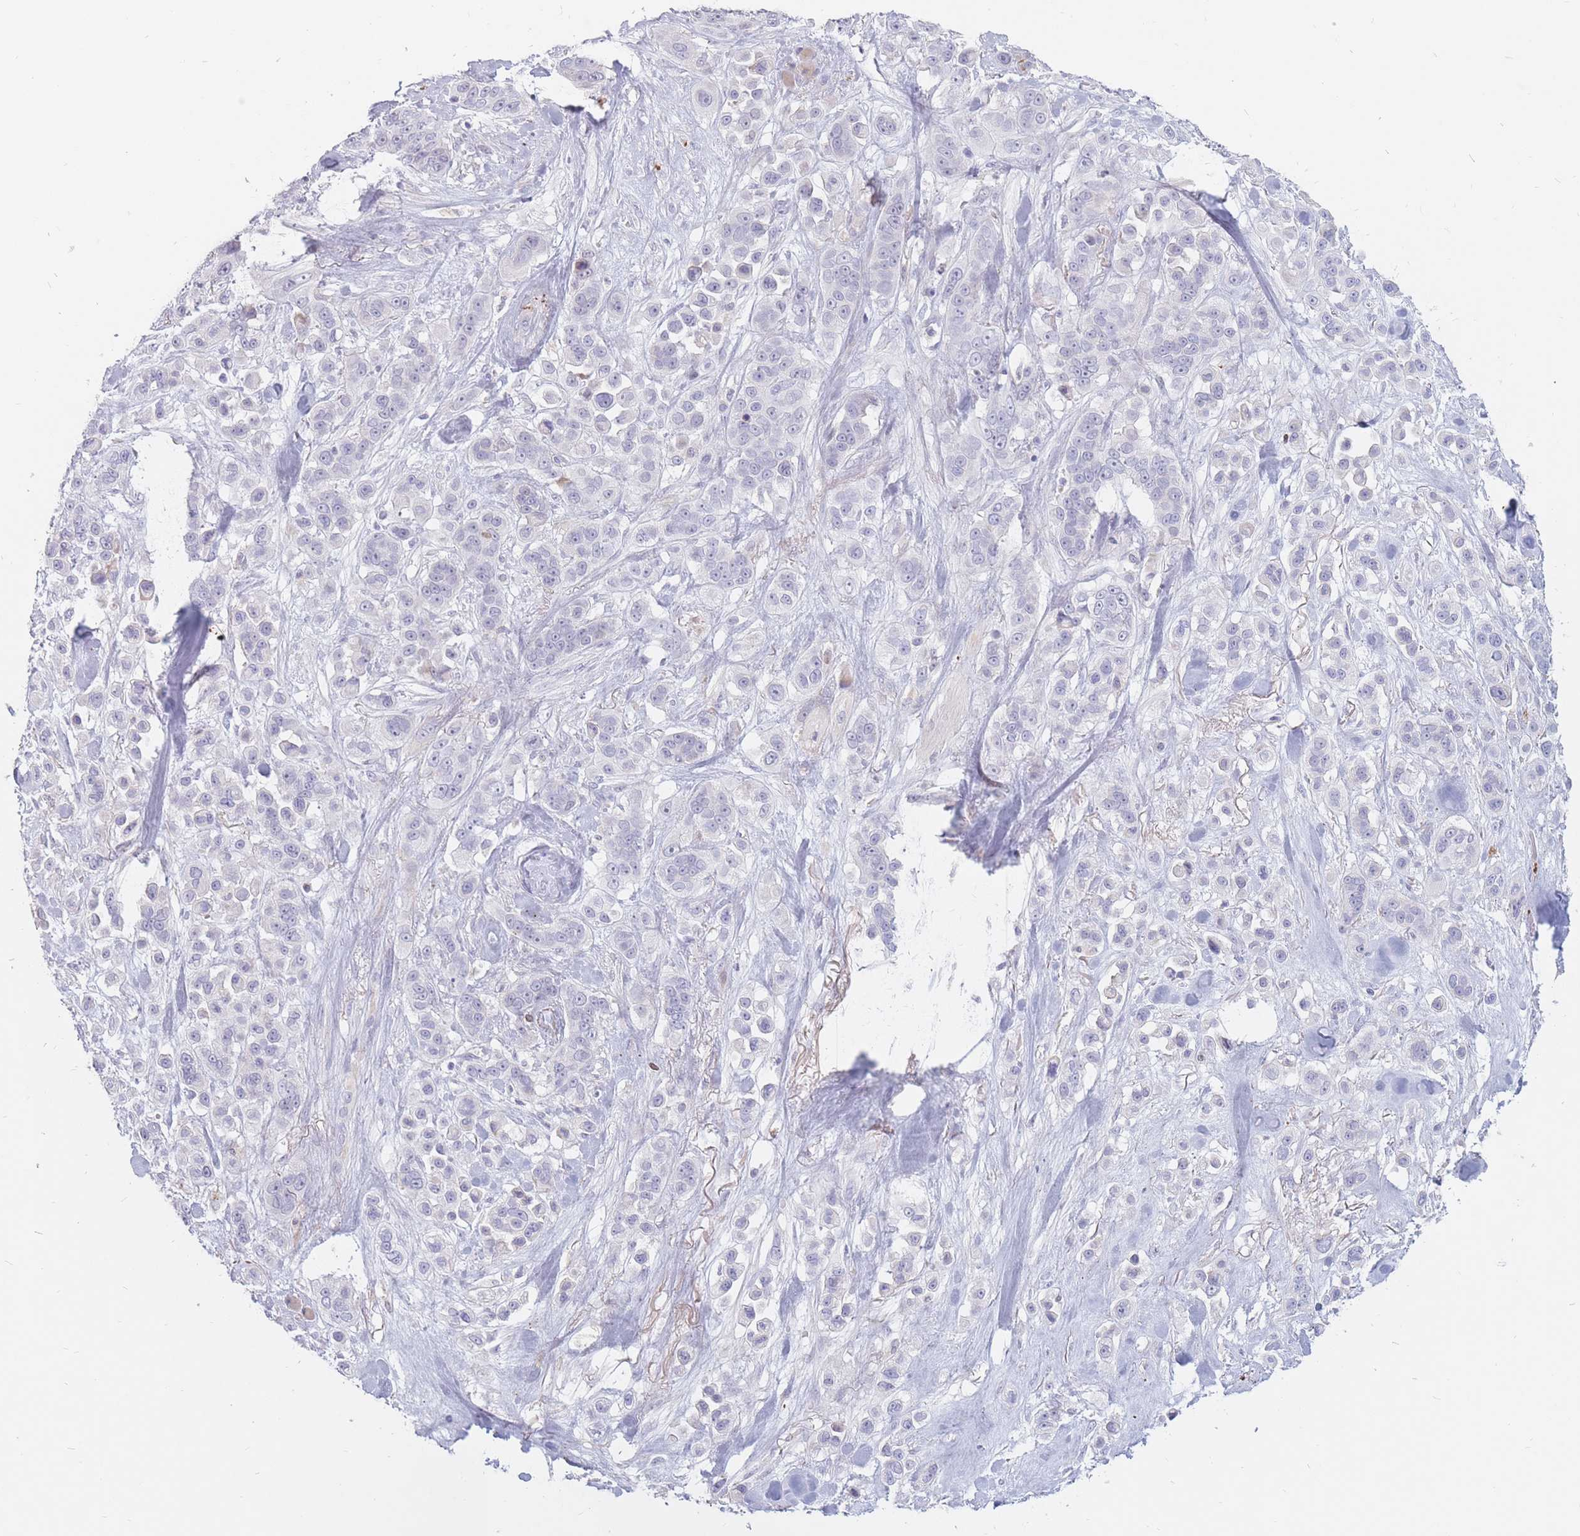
{"staining": {"intensity": "negative", "quantity": "none", "location": "none"}, "tissue": "skin cancer", "cell_type": "Tumor cells", "image_type": "cancer", "snomed": [{"axis": "morphology", "description": "Squamous cell carcinoma, NOS"}, {"axis": "topography", "description": "Skin"}], "caption": "This is an immunohistochemistry (IHC) image of human squamous cell carcinoma (skin). There is no expression in tumor cells.", "gene": "PTGDR", "patient": {"sex": "male", "age": 67}}